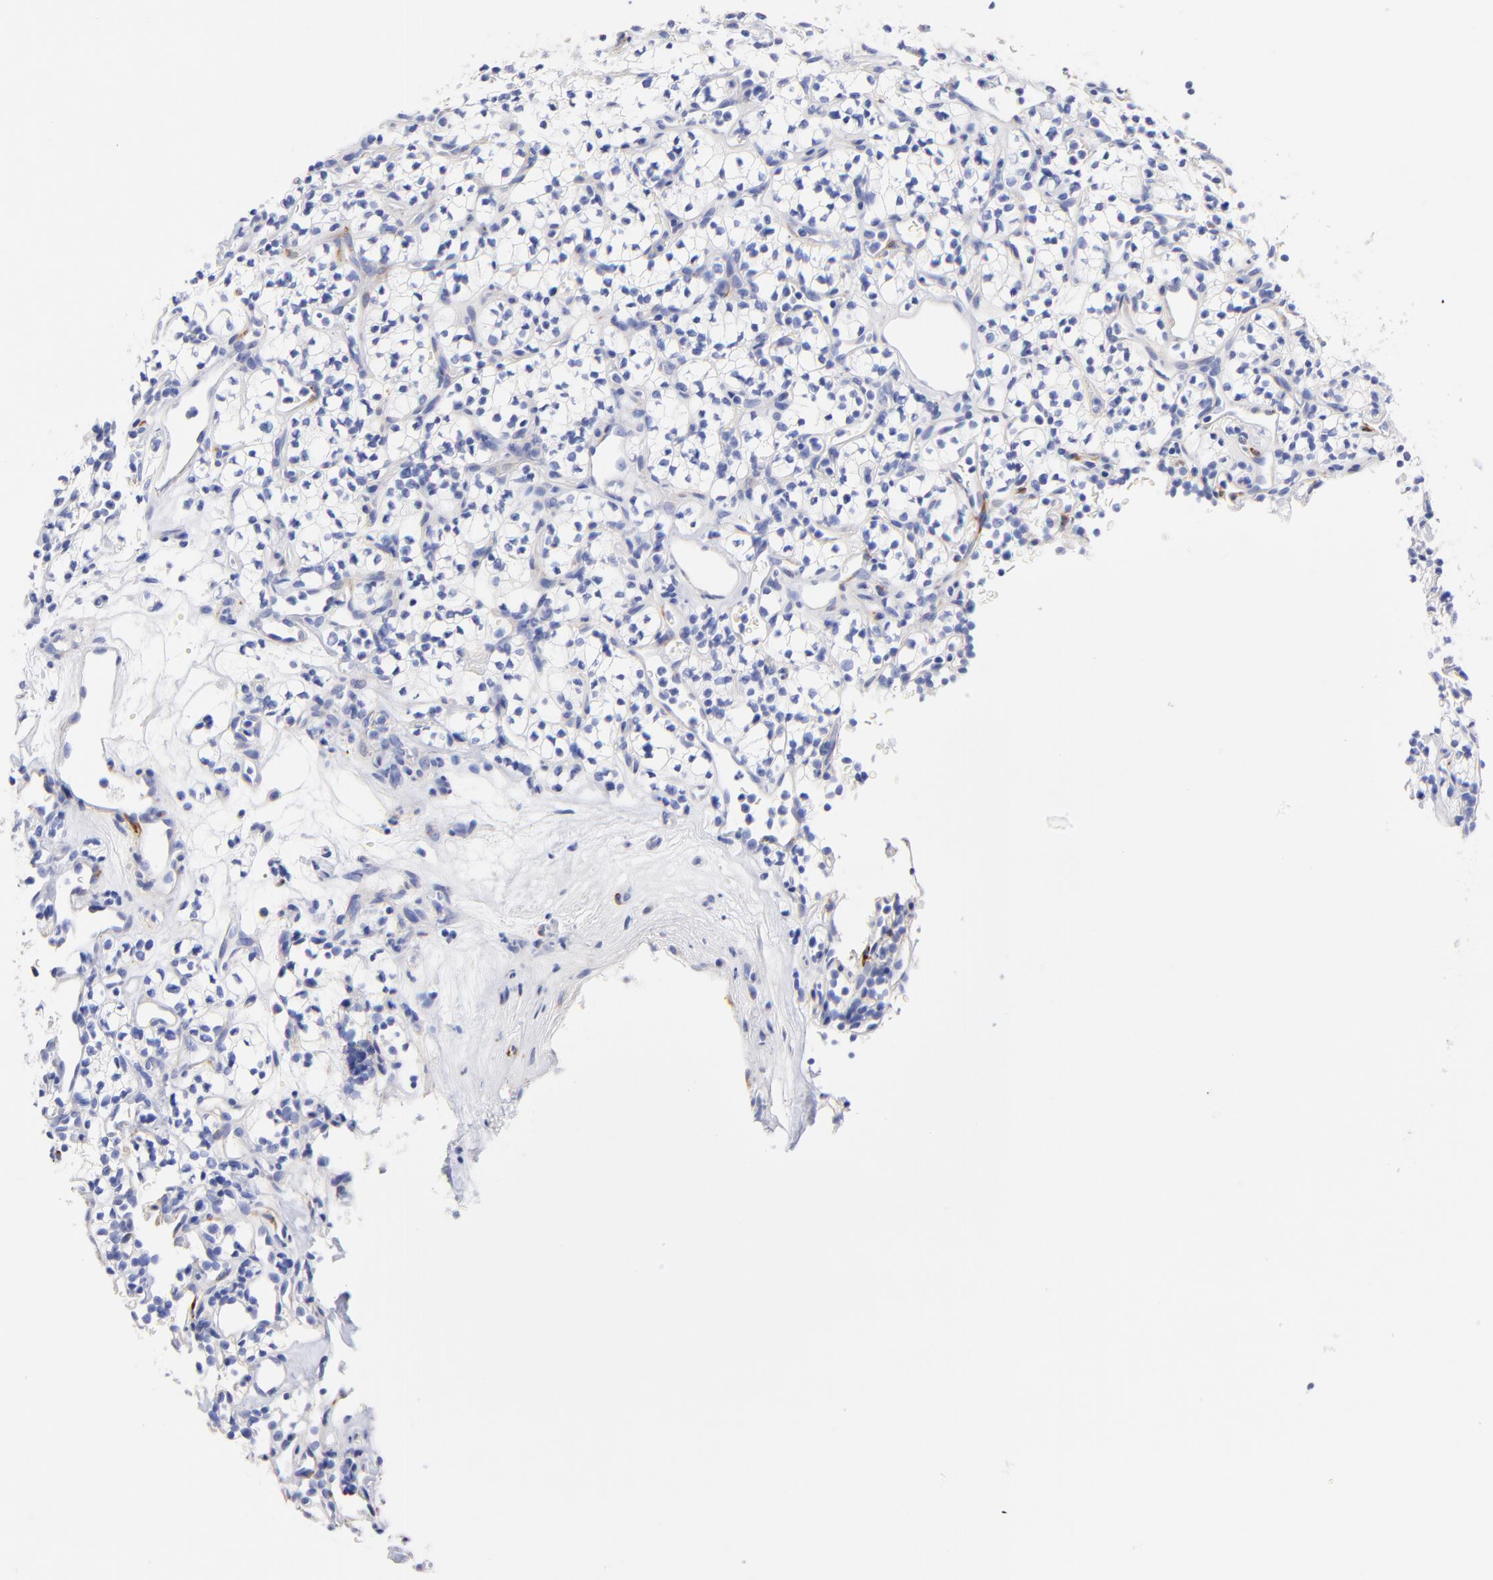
{"staining": {"intensity": "negative", "quantity": "none", "location": "none"}, "tissue": "renal cancer", "cell_type": "Tumor cells", "image_type": "cancer", "snomed": [{"axis": "morphology", "description": "Adenocarcinoma, NOS"}, {"axis": "topography", "description": "Kidney"}], "caption": "A high-resolution image shows immunohistochemistry staining of renal cancer, which reveals no significant staining in tumor cells. (Brightfield microscopy of DAB IHC at high magnification).", "gene": "C1QTNF6", "patient": {"sex": "male", "age": 59}}